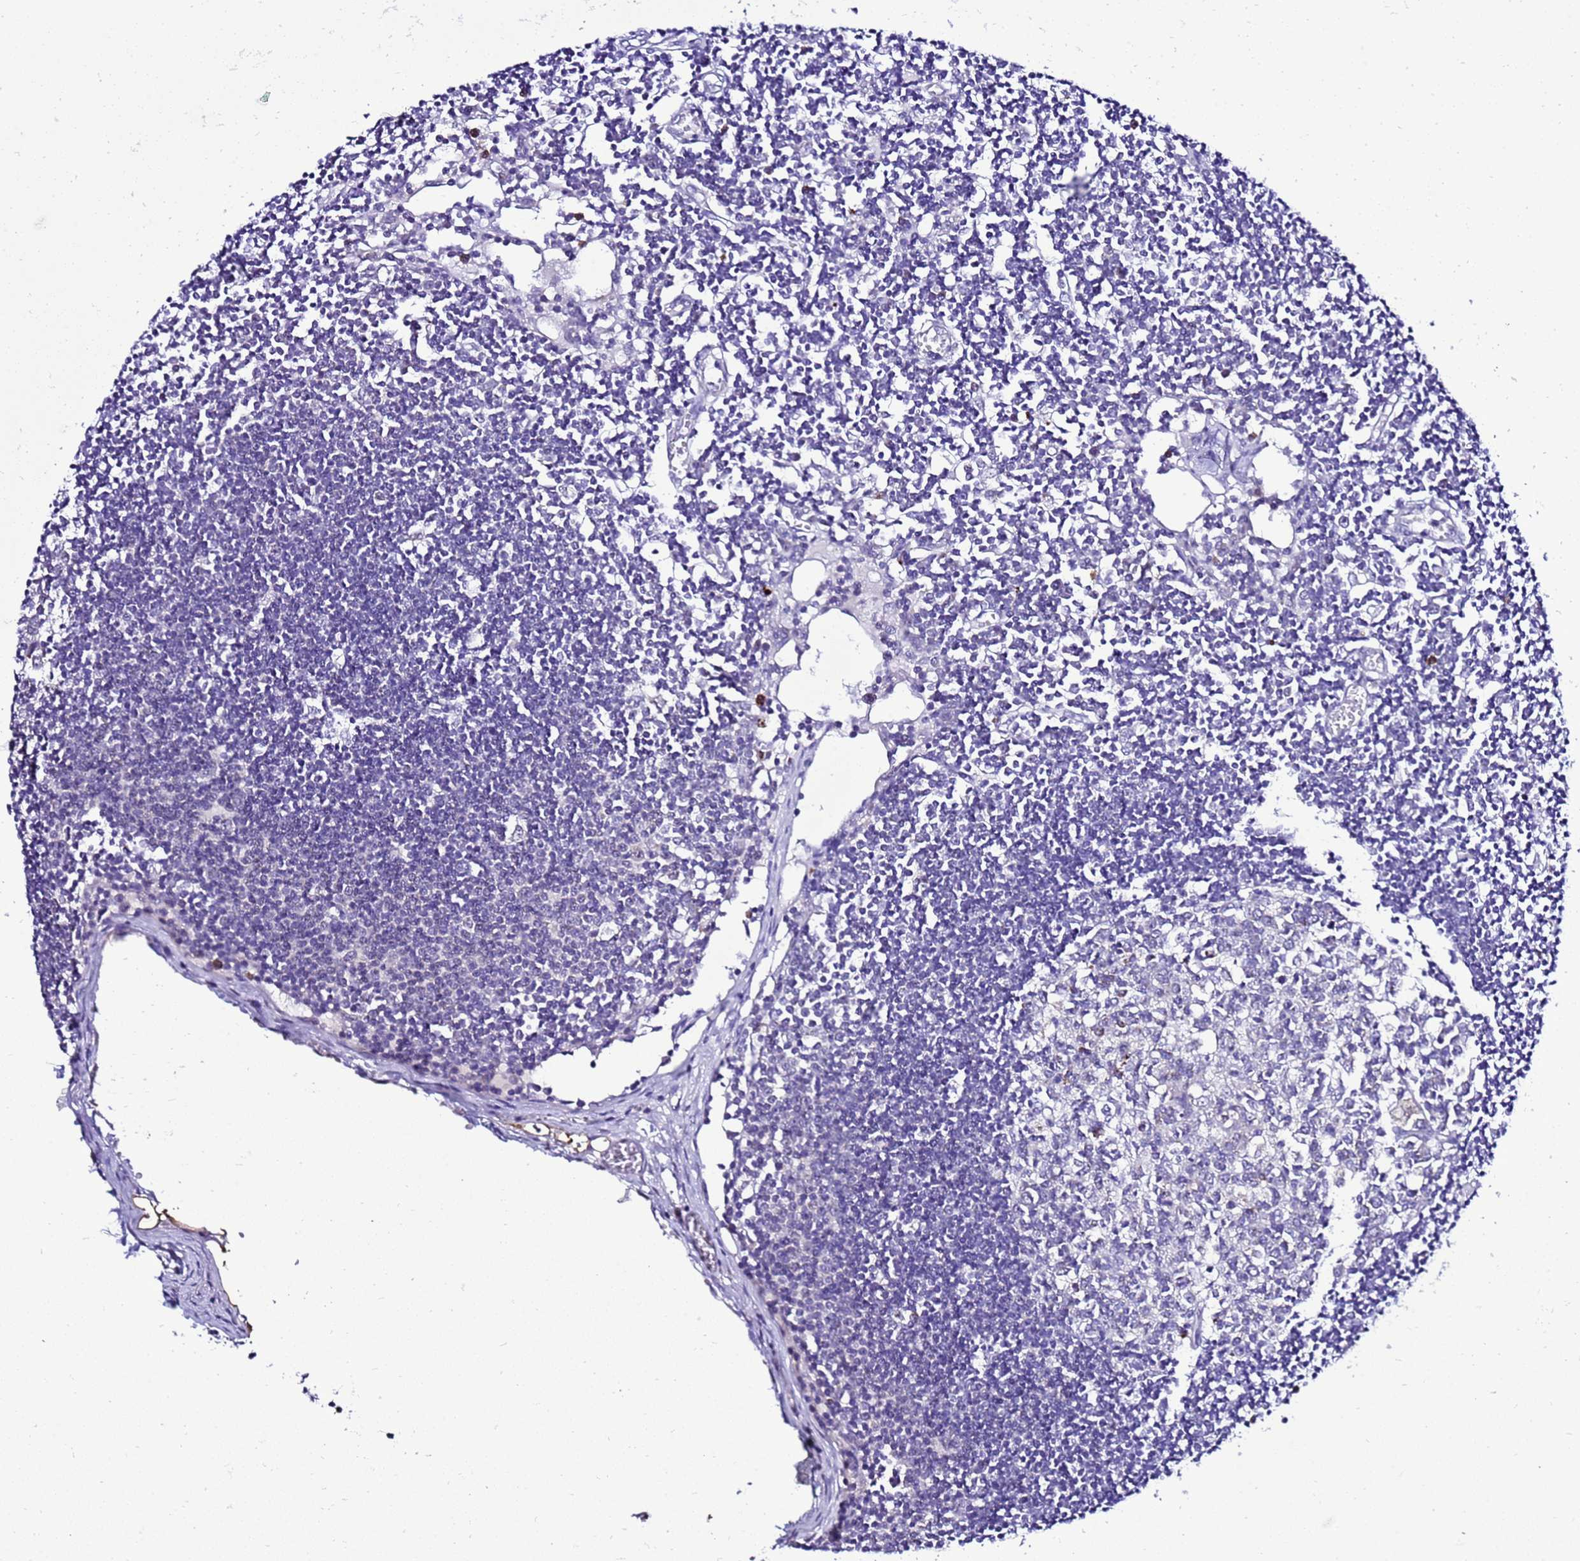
{"staining": {"intensity": "negative", "quantity": "none", "location": "none"}, "tissue": "lymph node", "cell_type": "Germinal center cells", "image_type": "normal", "snomed": [{"axis": "morphology", "description": "Normal tissue, NOS"}, {"axis": "topography", "description": "Lymph node"}], "caption": "IHC photomicrograph of unremarkable lymph node stained for a protein (brown), which displays no expression in germinal center cells. (DAB (3,3'-diaminobenzidine) immunohistochemistry with hematoxylin counter stain).", "gene": "DPH6", "patient": {"sex": "female", "age": 11}}